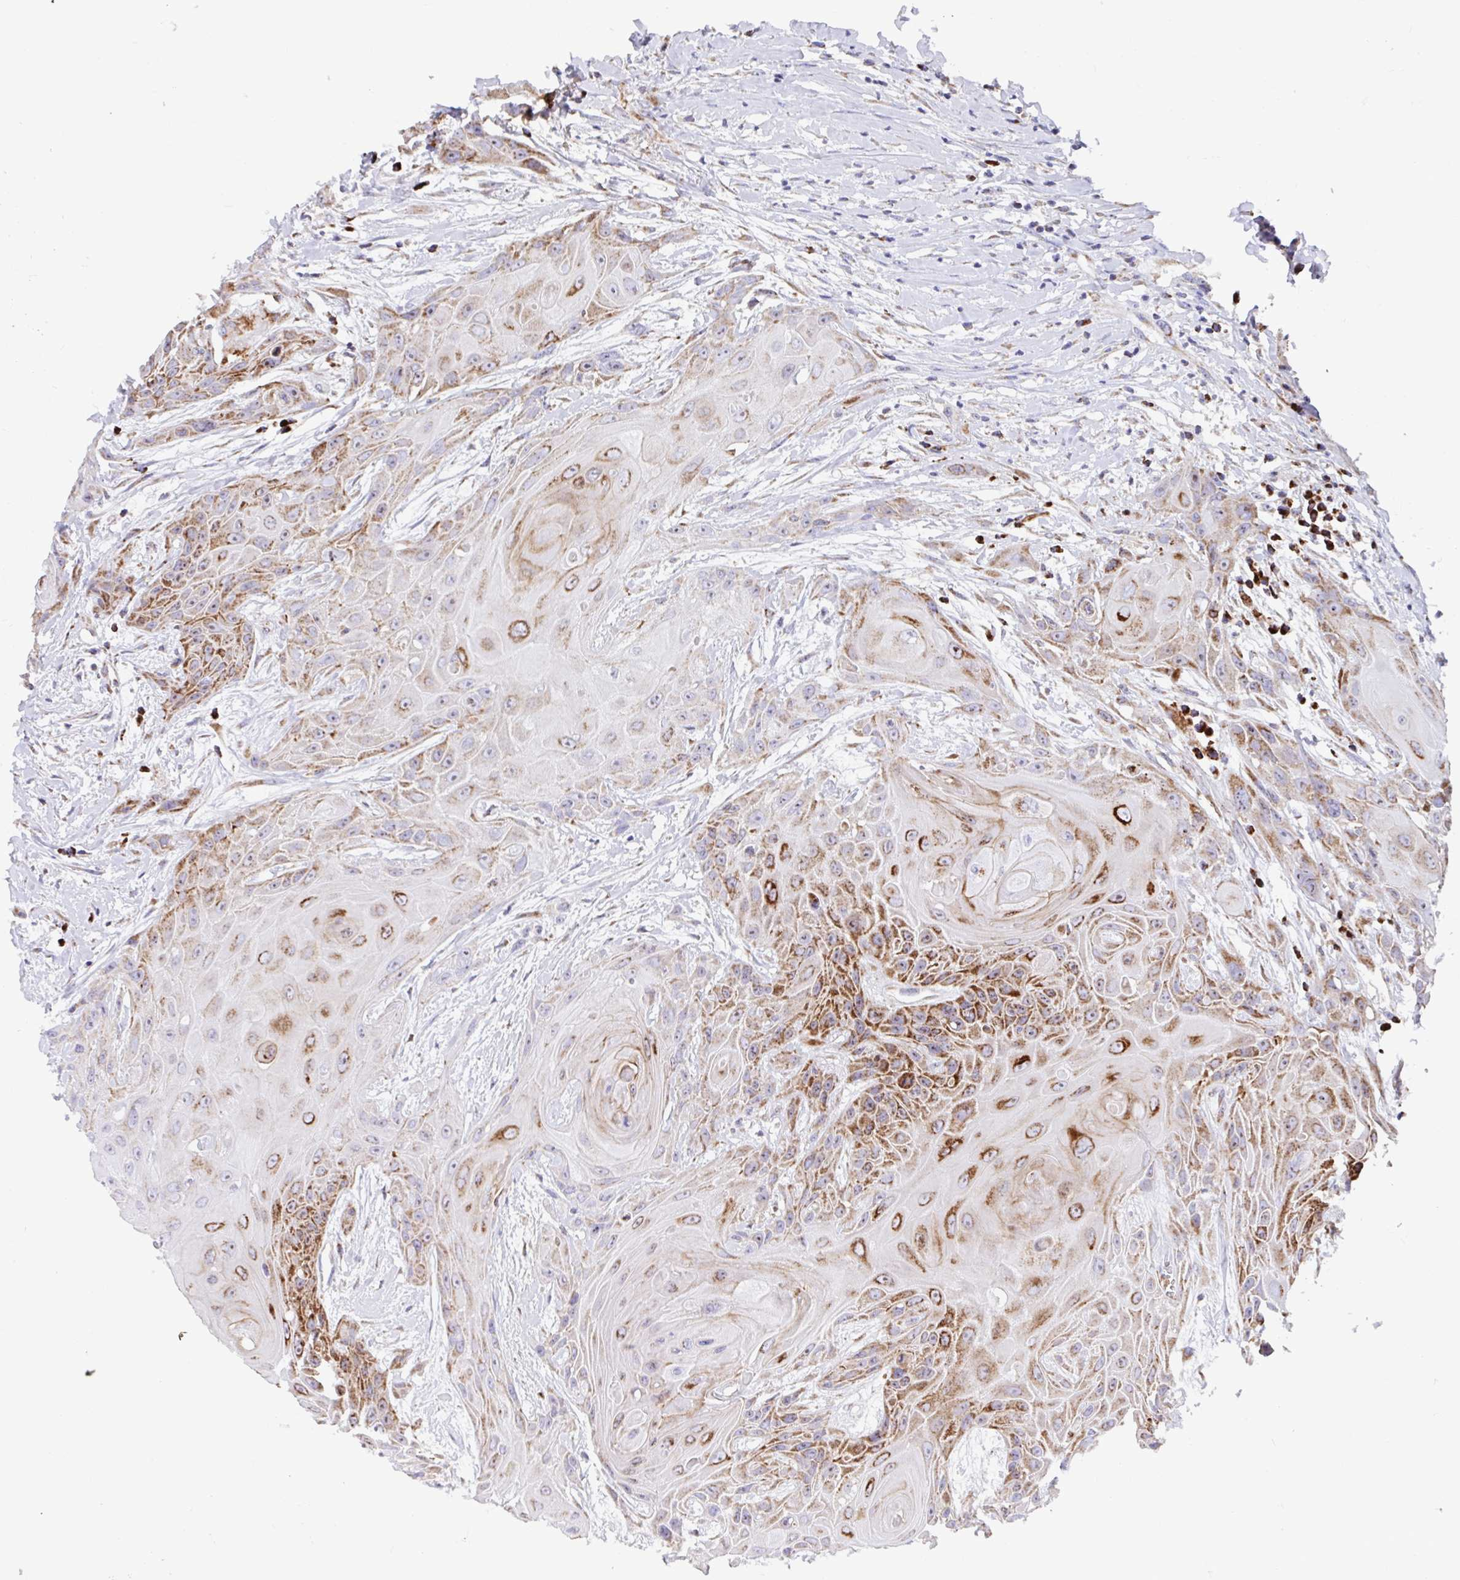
{"staining": {"intensity": "moderate", "quantity": "25%-75%", "location": "cytoplasmic/membranous"}, "tissue": "head and neck cancer", "cell_type": "Tumor cells", "image_type": "cancer", "snomed": [{"axis": "morphology", "description": "Squamous cell carcinoma, NOS"}, {"axis": "topography", "description": "Head-Neck"}], "caption": "Head and neck squamous cell carcinoma tissue shows moderate cytoplasmic/membranous expression in about 25%-75% of tumor cells", "gene": "ATP5MJ", "patient": {"sex": "female", "age": 73}}